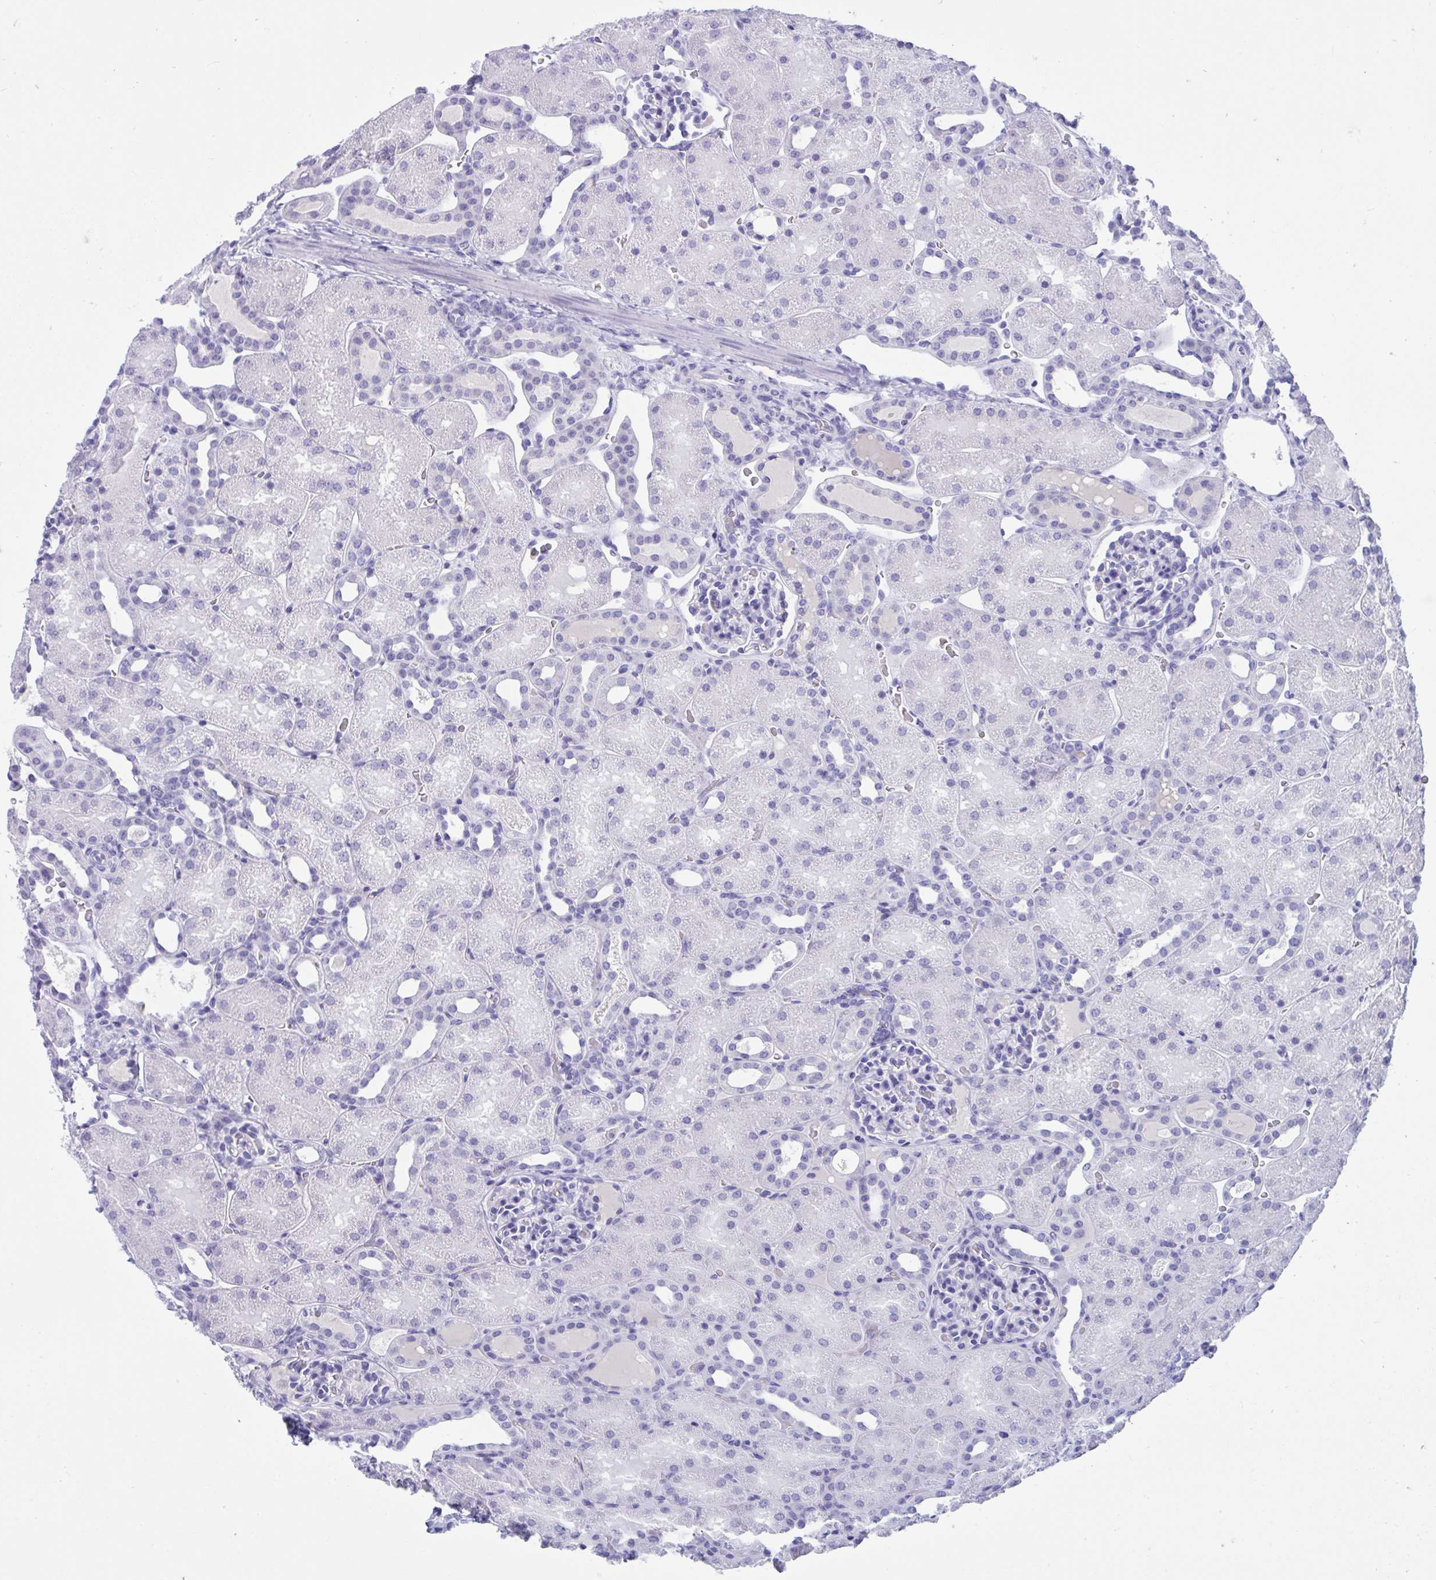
{"staining": {"intensity": "negative", "quantity": "none", "location": "none"}, "tissue": "kidney", "cell_type": "Cells in glomeruli", "image_type": "normal", "snomed": [{"axis": "morphology", "description": "Normal tissue, NOS"}, {"axis": "topography", "description": "Kidney"}], "caption": "Immunohistochemistry histopathology image of benign kidney stained for a protein (brown), which shows no expression in cells in glomeruli.", "gene": "TMEM35A", "patient": {"sex": "male", "age": 2}}